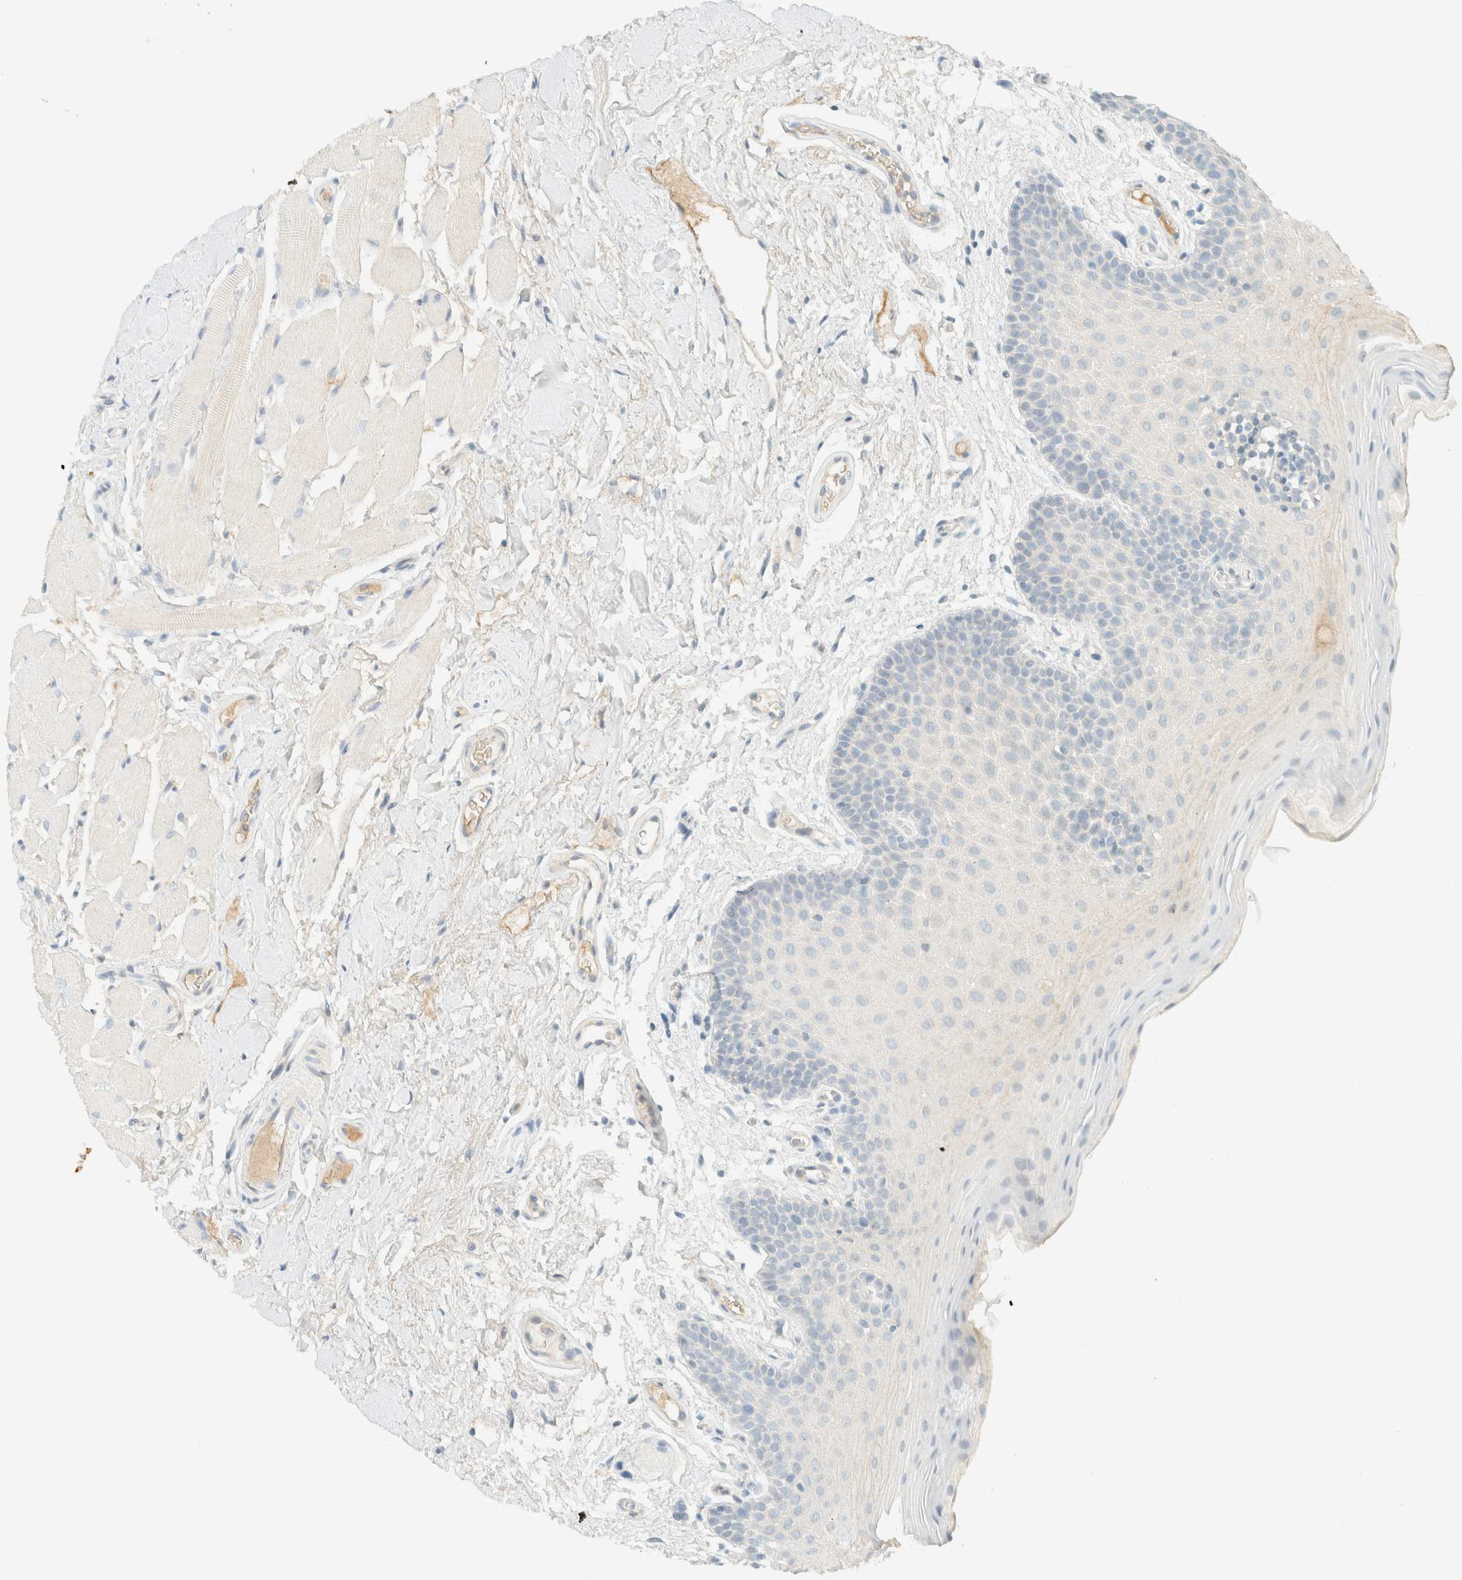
{"staining": {"intensity": "negative", "quantity": "none", "location": "none"}, "tissue": "oral mucosa", "cell_type": "Squamous epithelial cells", "image_type": "normal", "snomed": [{"axis": "morphology", "description": "Normal tissue, NOS"}, {"axis": "topography", "description": "Oral tissue"}], "caption": "This is a histopathology image of immunohistochemistry staining of unremarkable oral mucosa, which shows no expression in squamous epithelial cells.", "gene": "GPA33", "patient": {"sex": "male", "age": 62}}